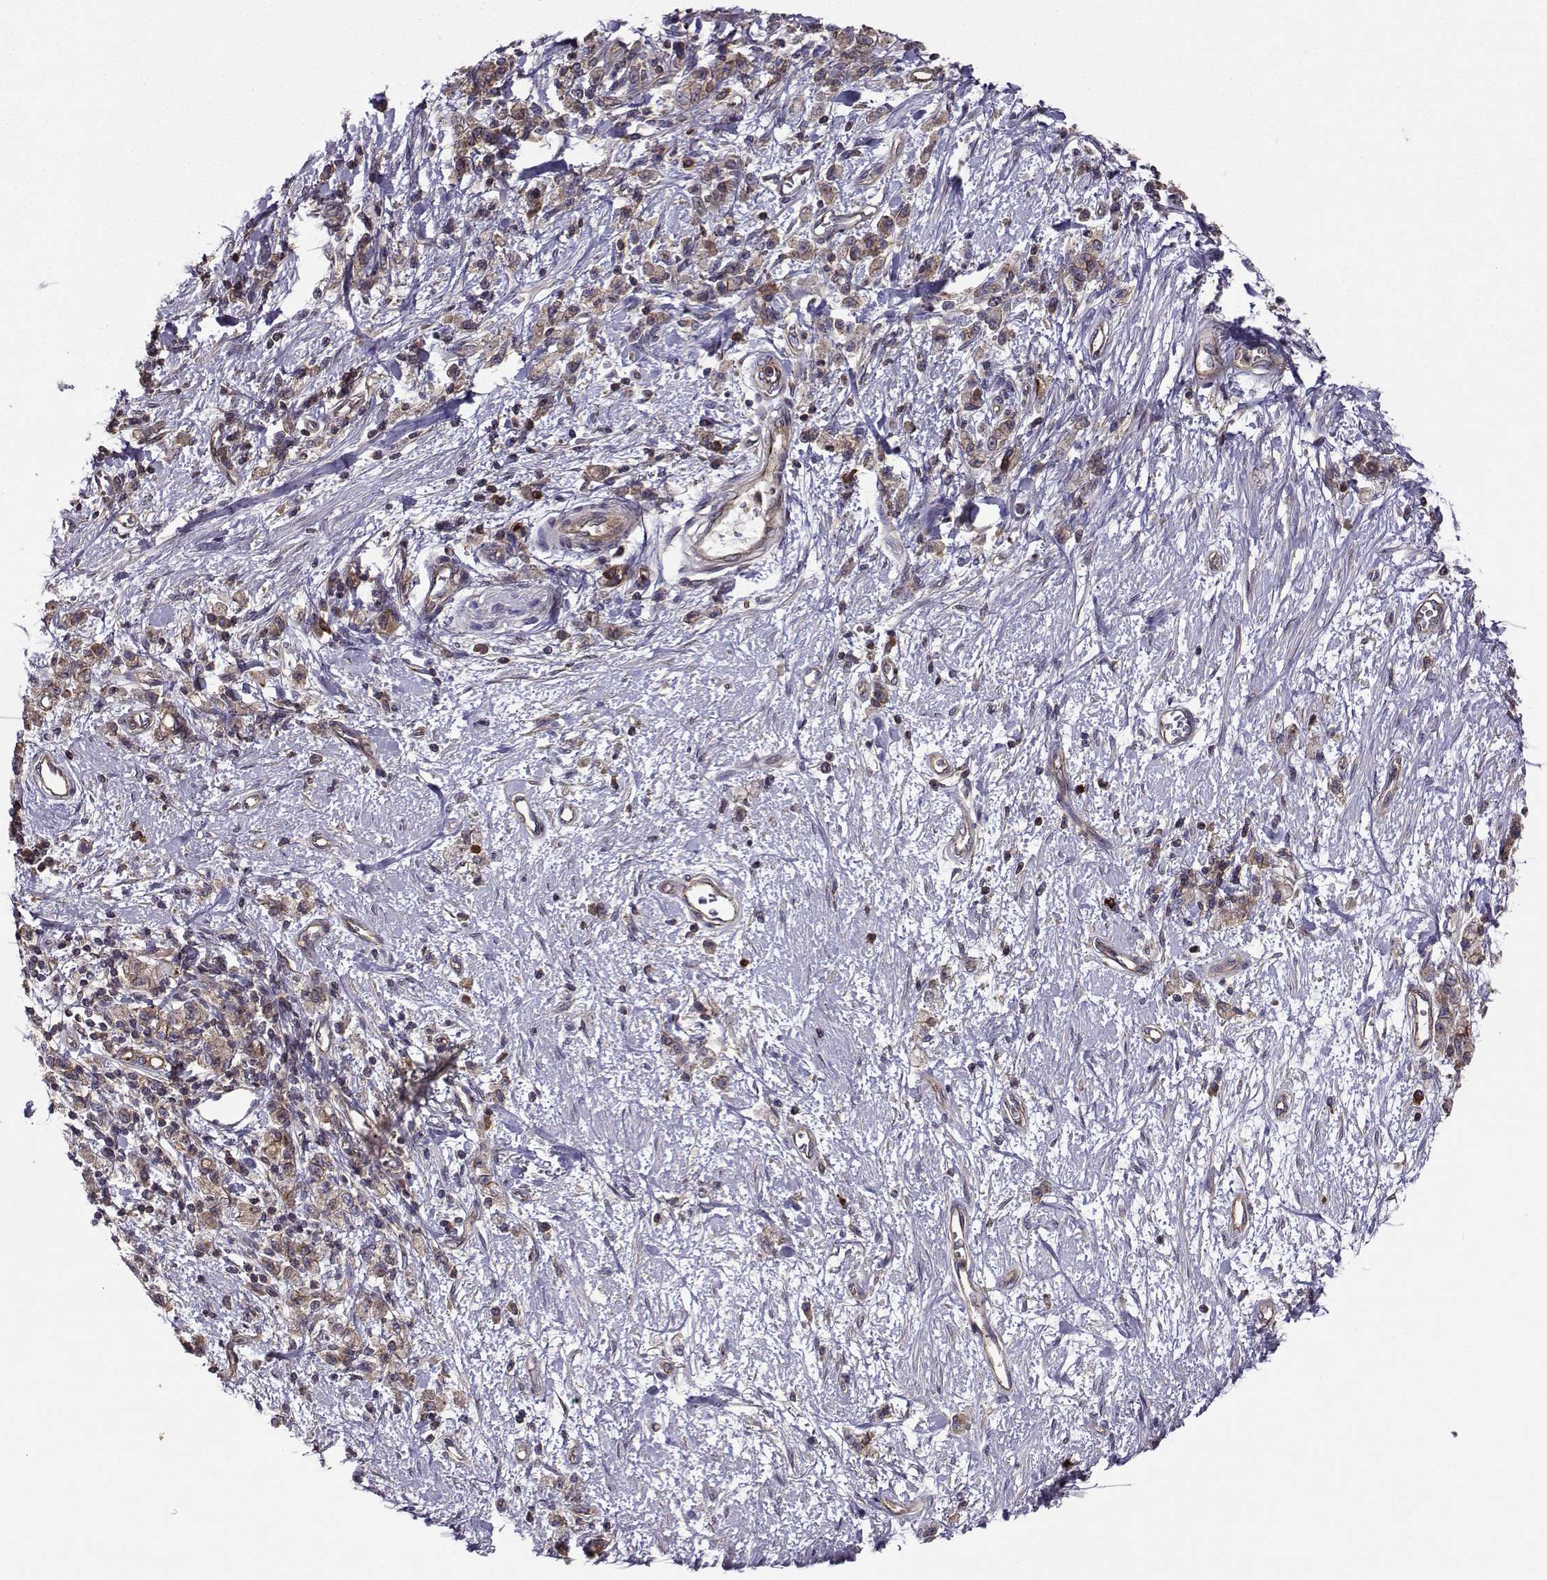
{"staining": {"intensity": "weak", "quantity": ">75%", "location": "cytoplasmic/membranous"}, "tissue": "stomach cancer", "cell_type": "Tumor cells", "image_type": "cancer", "snomed": [{"axis": "morphology", "description": "Adenocarcinoma, NOS"}, {"axis": "topography", "description": "Stomach"}], "caption": "Approximately >75% of tumor cells in stomach cancer (adenocarcinoma) display weak cytoplasmic/membranous protein positivity as visualized by brown immunohistochemical staining.", "gene": "ITGB8", "patient": {"sex": "male", "age": 77}}